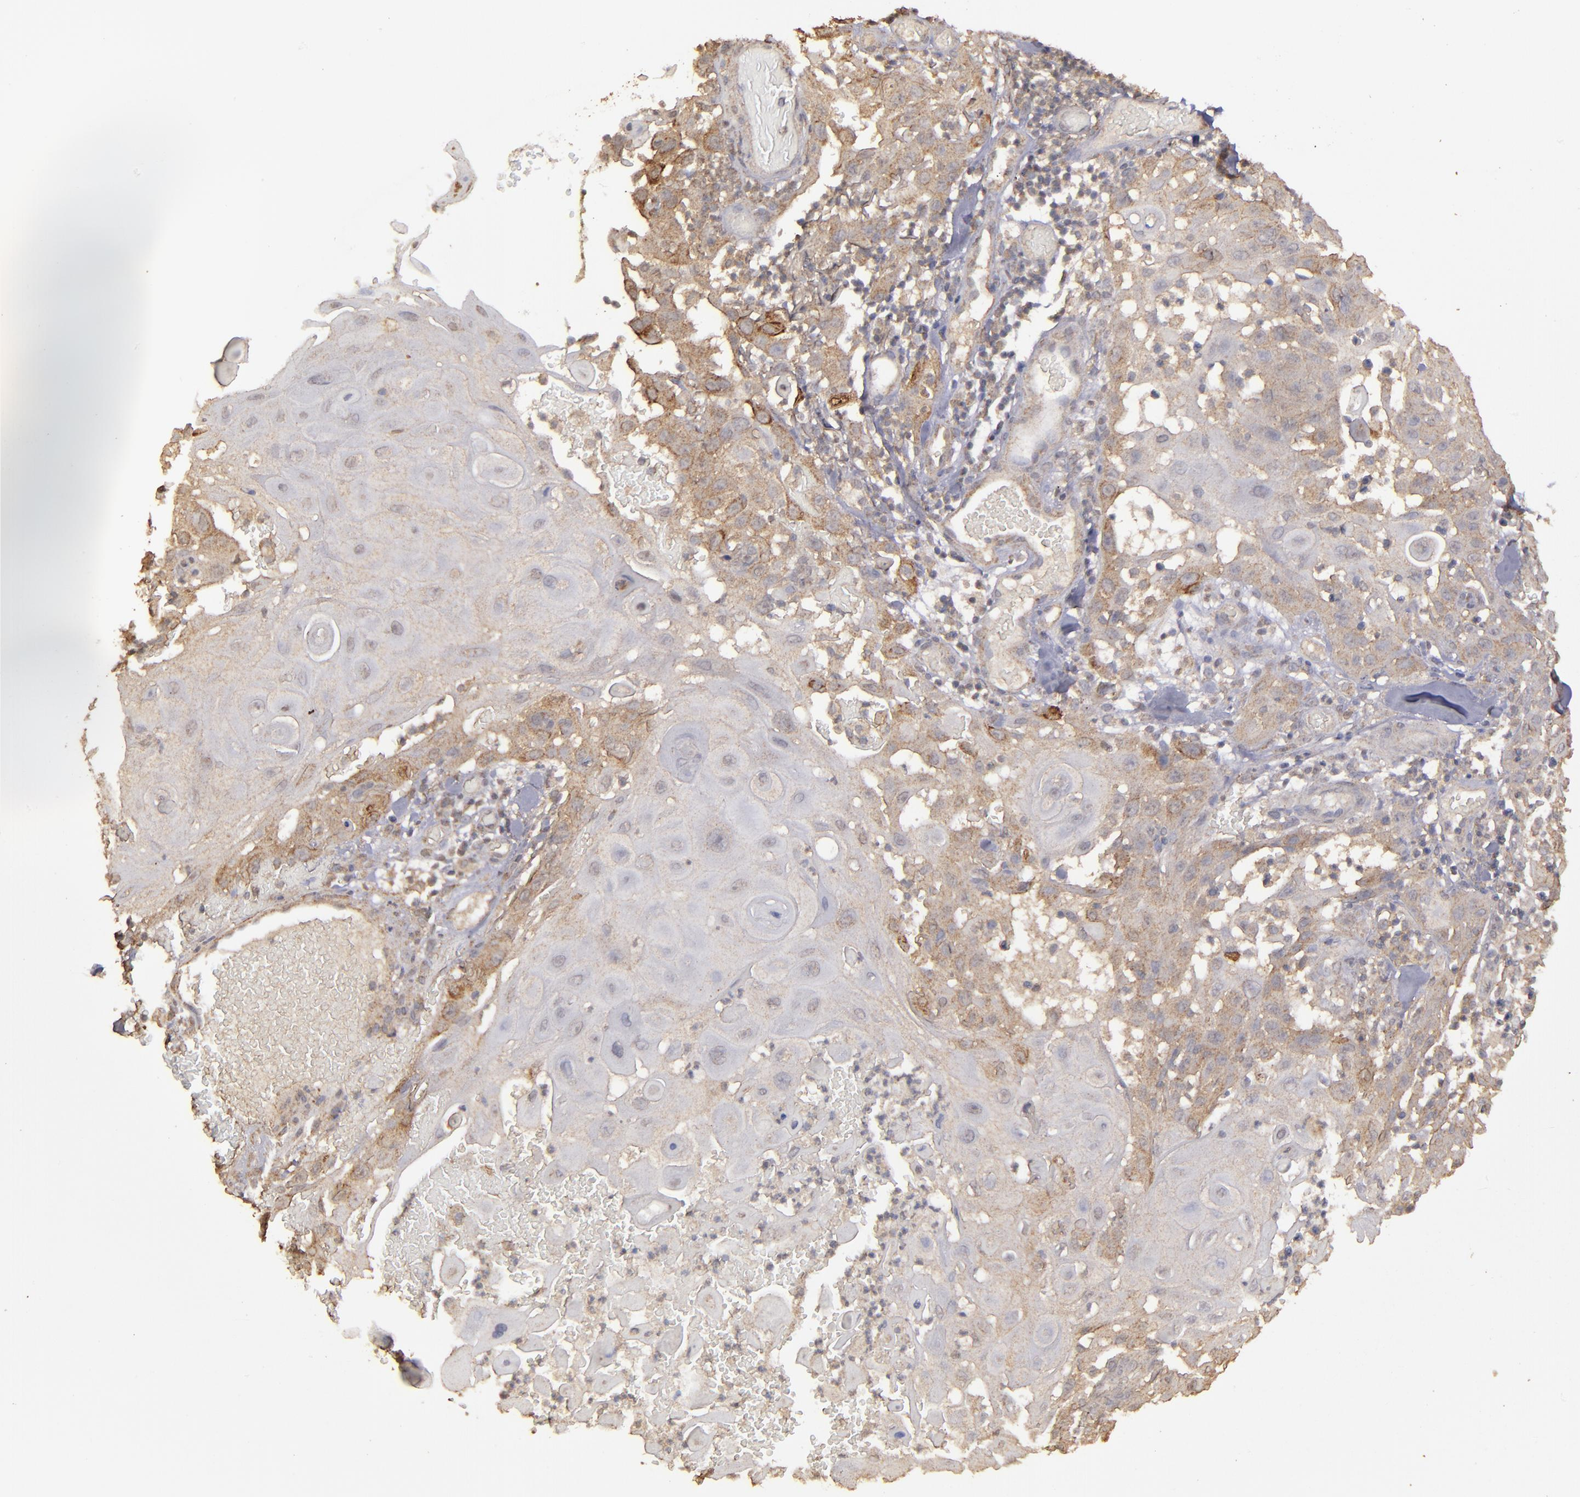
{"staining": {"intensity": "moderate", "quantity": "25%-75%", "location": "cytoplasmic/membranous"}, "tissue": "skin cancer", "cell_type": "Tumor cells", "image_type": "cancer", "snomed": [{"axis": "morphology", "description": "Squamous cell carcinoma, NOS"}, {"axis": "topography", "description": "Skin"}], "caption": "The immunohistochemical stain highlights moderate cytoplasmic/membranous staining in tumor cells of skin squamous cell carcinoma tissue. Using DAB (brown) and hematoxylin (blue) stains, captured at high magnification using brightfield microscopy.", "gene": "FAT1", "patient": {"sex": "male", "age": 24}}